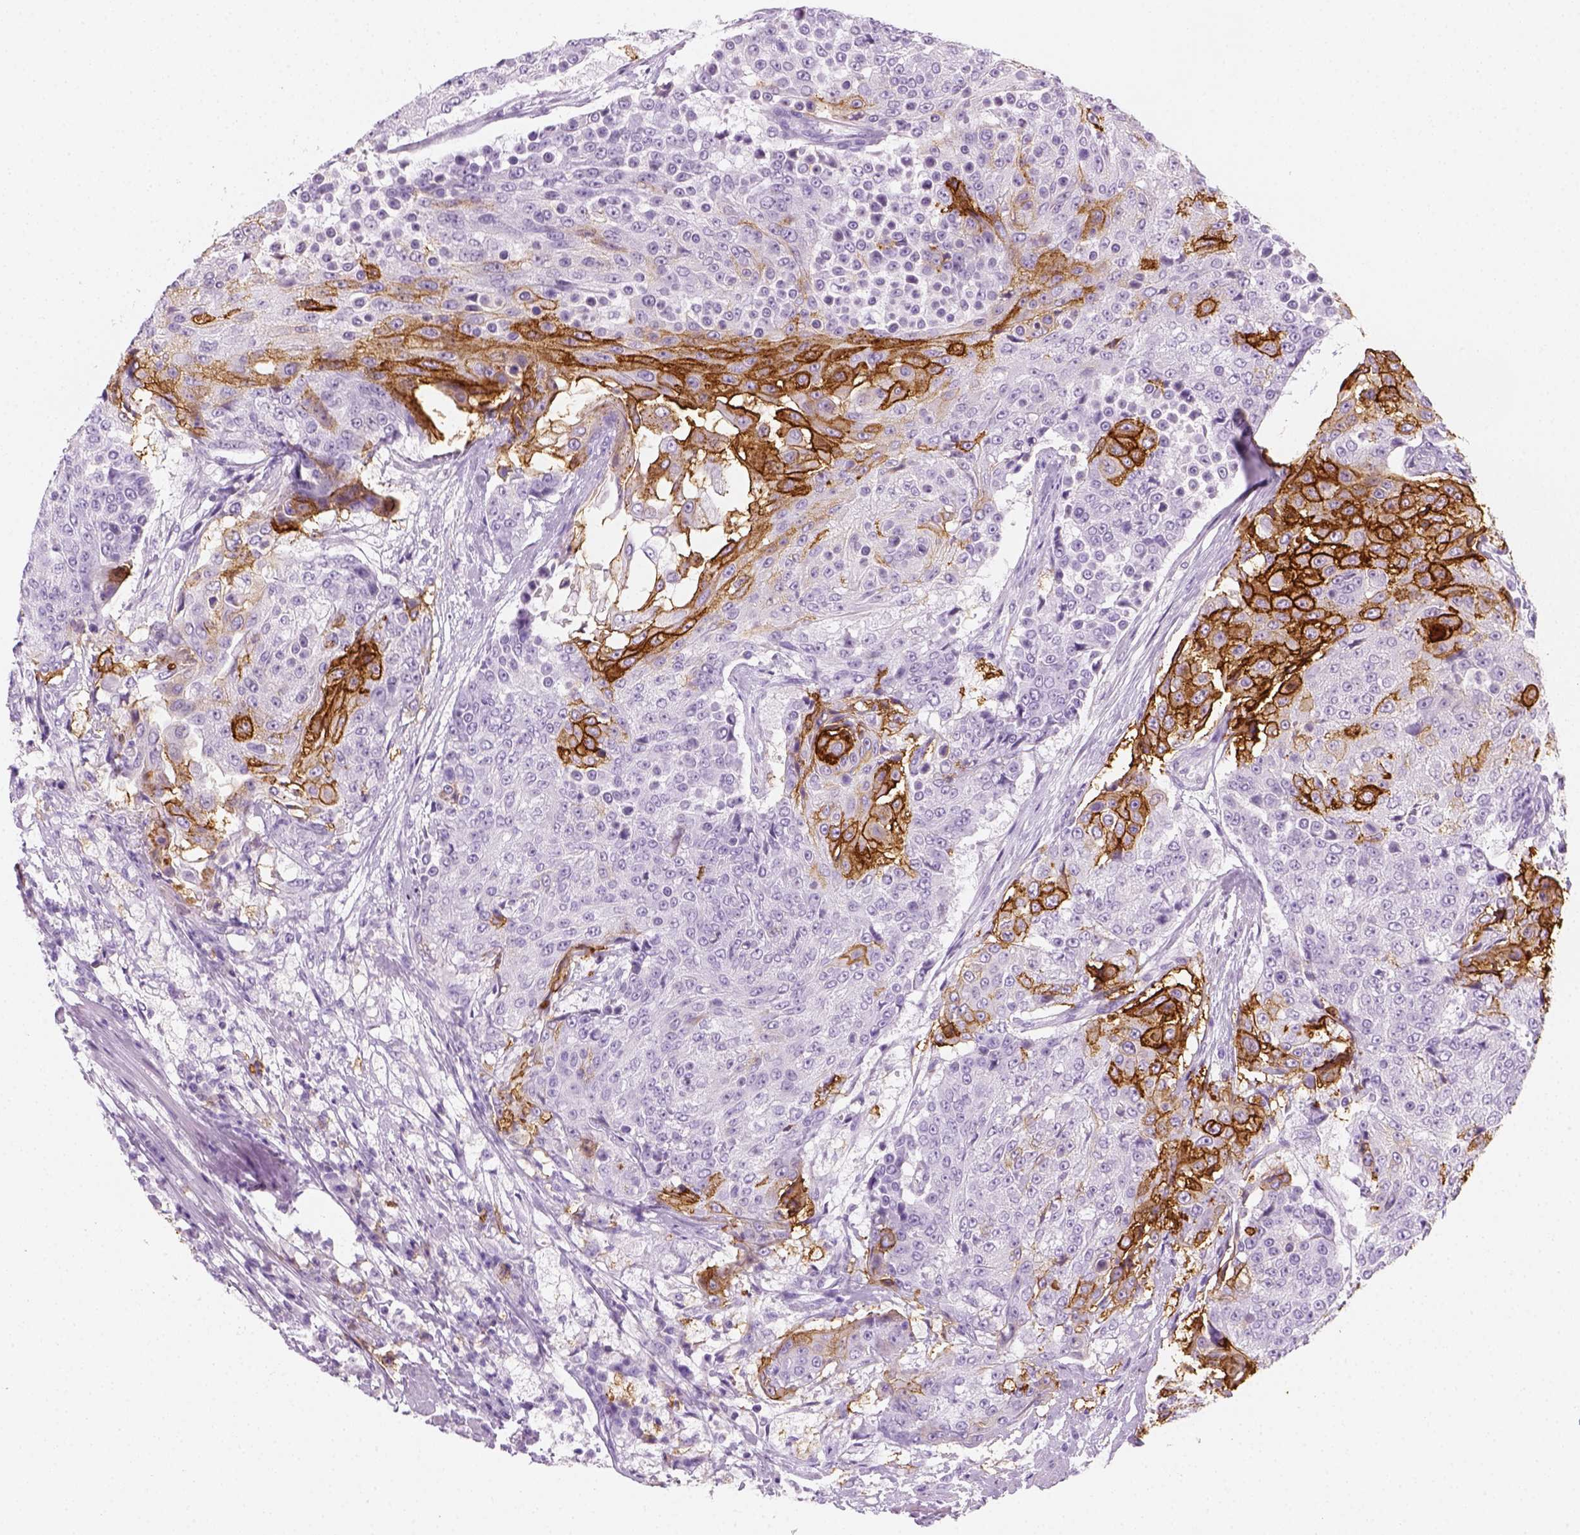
{"staining": {"intensity": "strong", "quantity": "25%-75%", "location": "cytoplasmic/membranous"}, "tissue": "urothelial cancer", "cell_type": "Tumor cells", "image_type": "cancer", "snomed": [{"axis": "morphology", "description": "Urothelial carcinoma, High grade"}, {"axis": "topography", "description": "Urinary bladder"}], "caption": "This is an image of IHC staining of high-grade urothelial carcinoma, which shows strong positivity in the cytoplasmic/membranous of tumor cells.", "gene": "AQP3", "patient": {"sex": "female", "age": 63}}